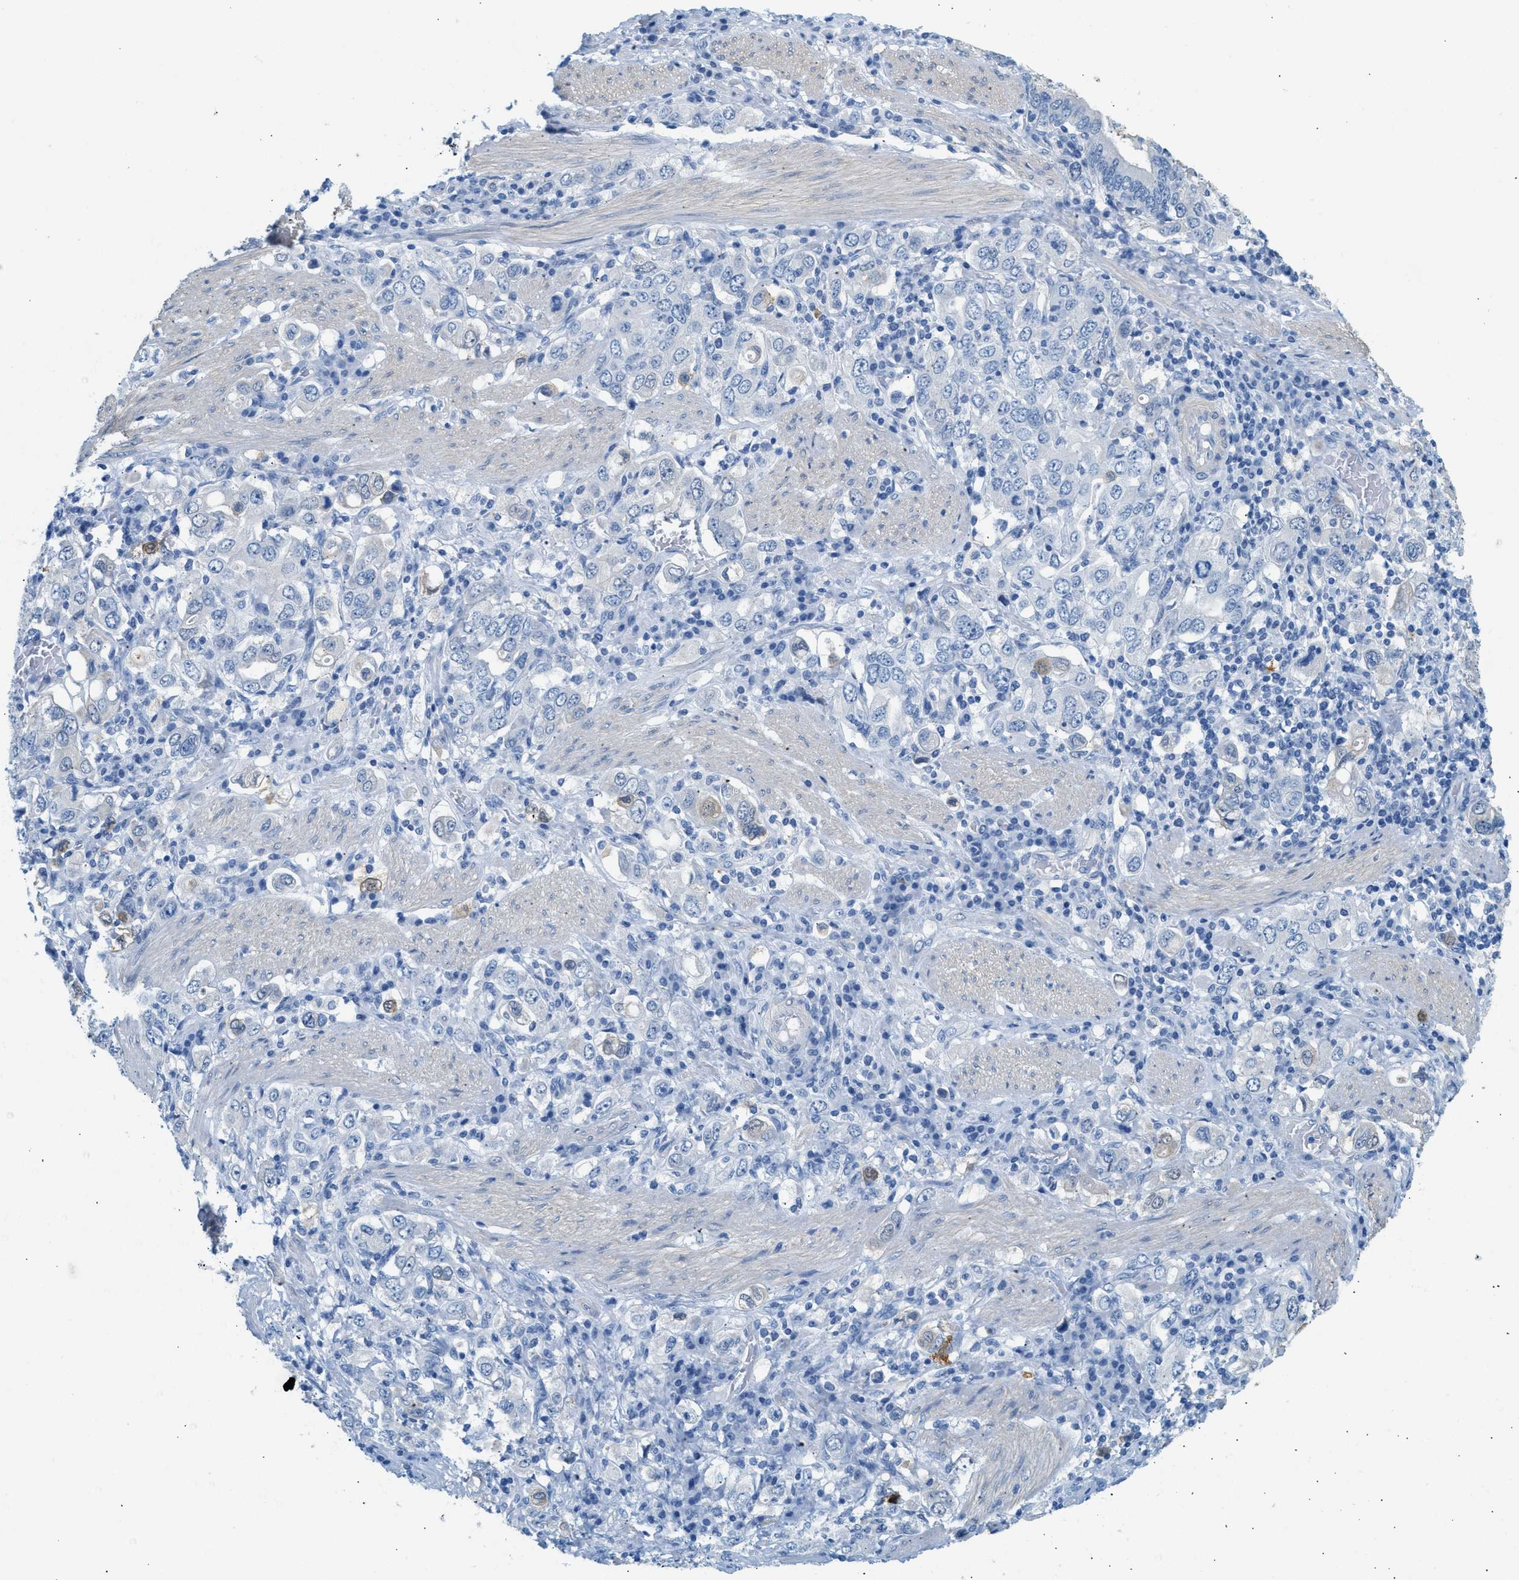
{"staining": {"intensity": "negative", "quantity": "none", "location": "none"}, "tissue": "stomach cancer", "cell_type": "Tumor cells", "image_type": "cancer", "snomed": [{"axis": "morphology", "description": "Adenocarcinoma, NOS"}, {"axis": "topography", "description": "Stomach, upper"}], "caption": "DAB immunohistochemical staining of adenocarcinoma (stomach) shows no significant positivity in tumor cells.", "gene": "SPAM1", "patient": {"sex": "male", "age": 62}}